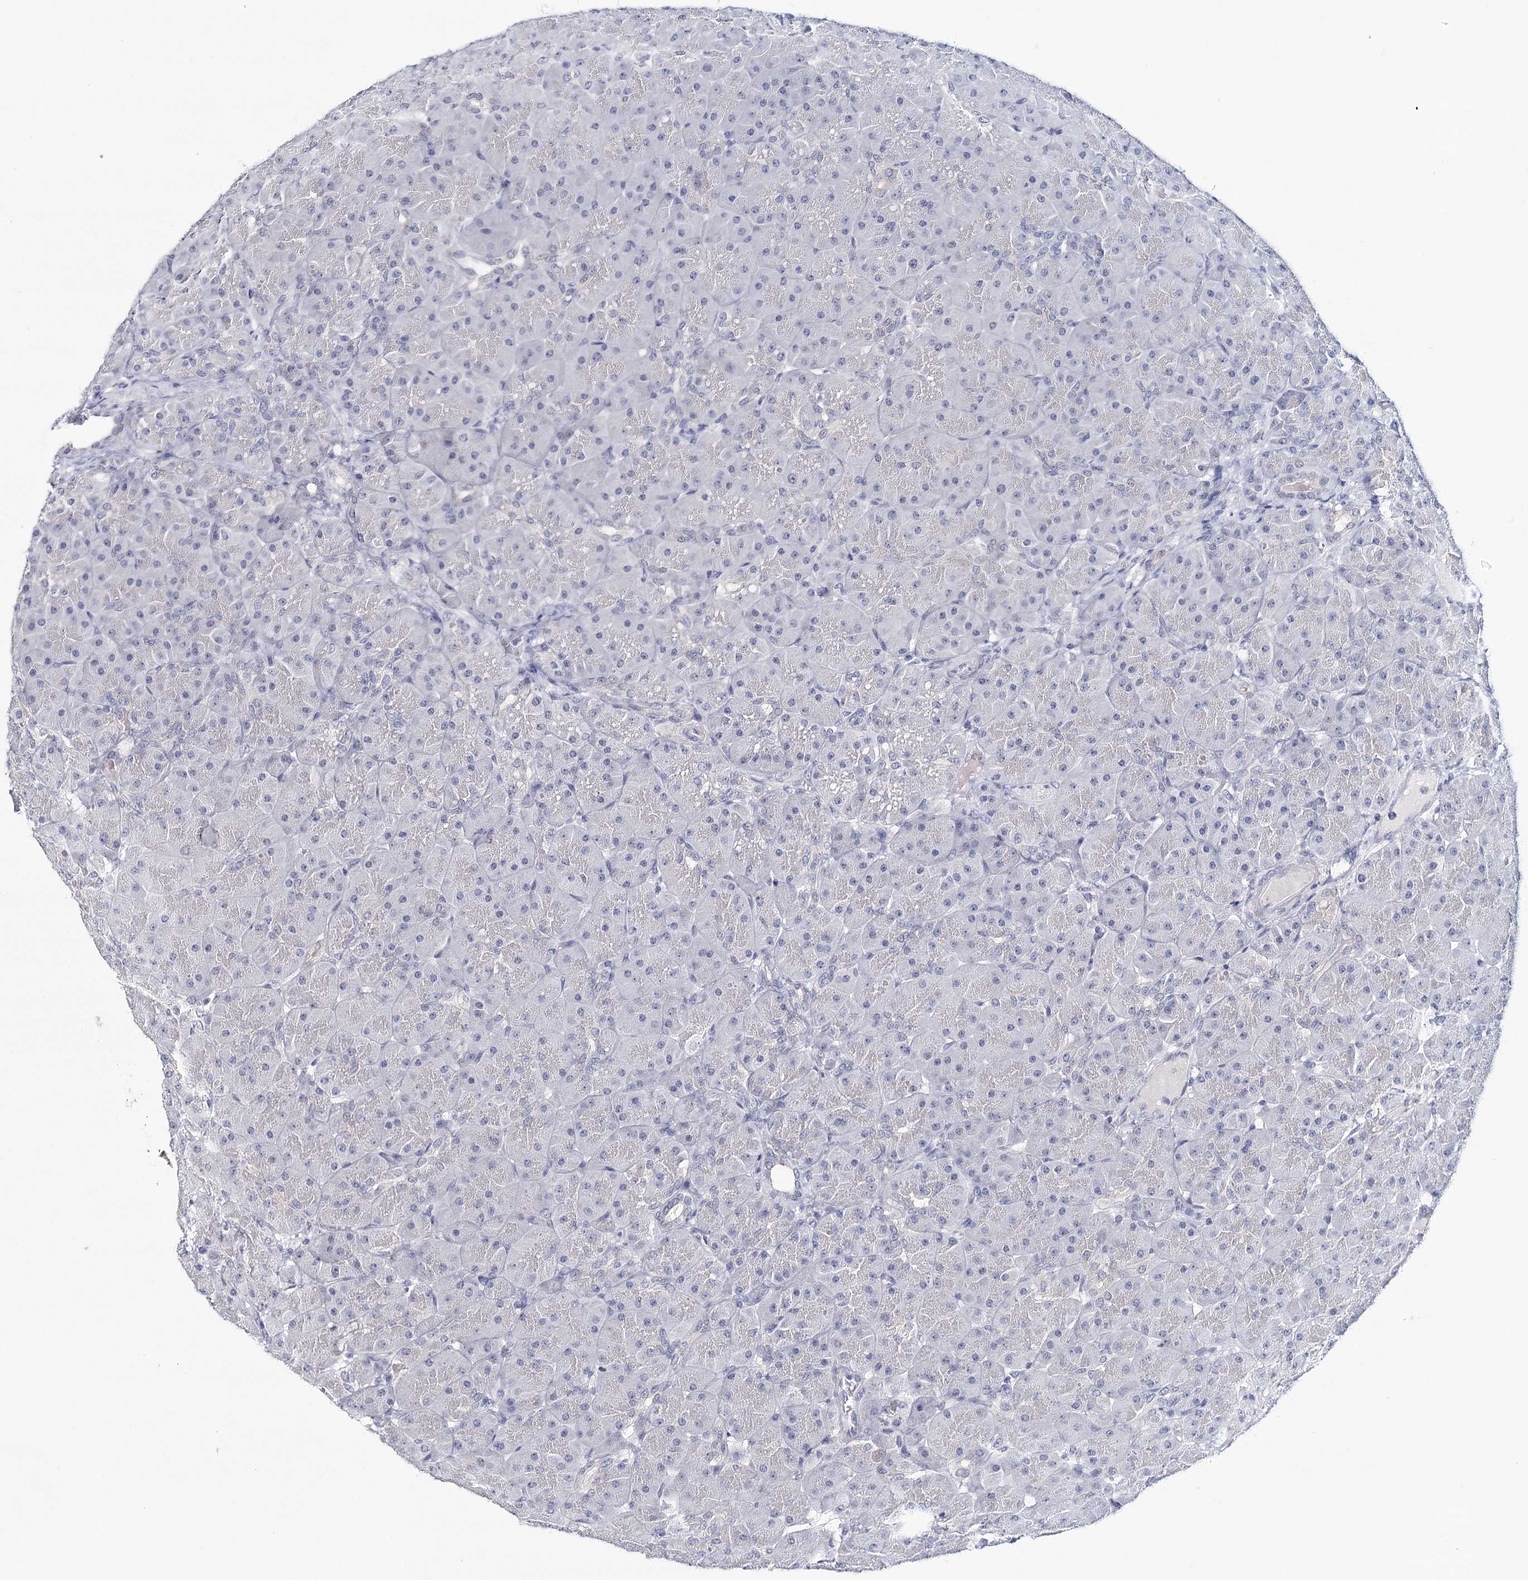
{"staining": {"intensity": "negative", "quantity": "none", "location": "none"}, "tissue": "pancreas", "cell_type": "Exocrine glandular cells", "image_type": "normal", "snomed": [{"axis": "morphology", "description": "Normal tissue, NOS"}, {"axis": "topography", "description": "Pancreas"}], "caption": "Immunohistochemistry image of unremarkable pancreas stained for a protein (brown), which displays no positivity in exocrine glandular cells. (DAB (3,3'-diaminobenzidine) immunohistochemistry, high magnification).", "gene": "HSPA4L", "patient": {"sex": "male", "age": 66}}